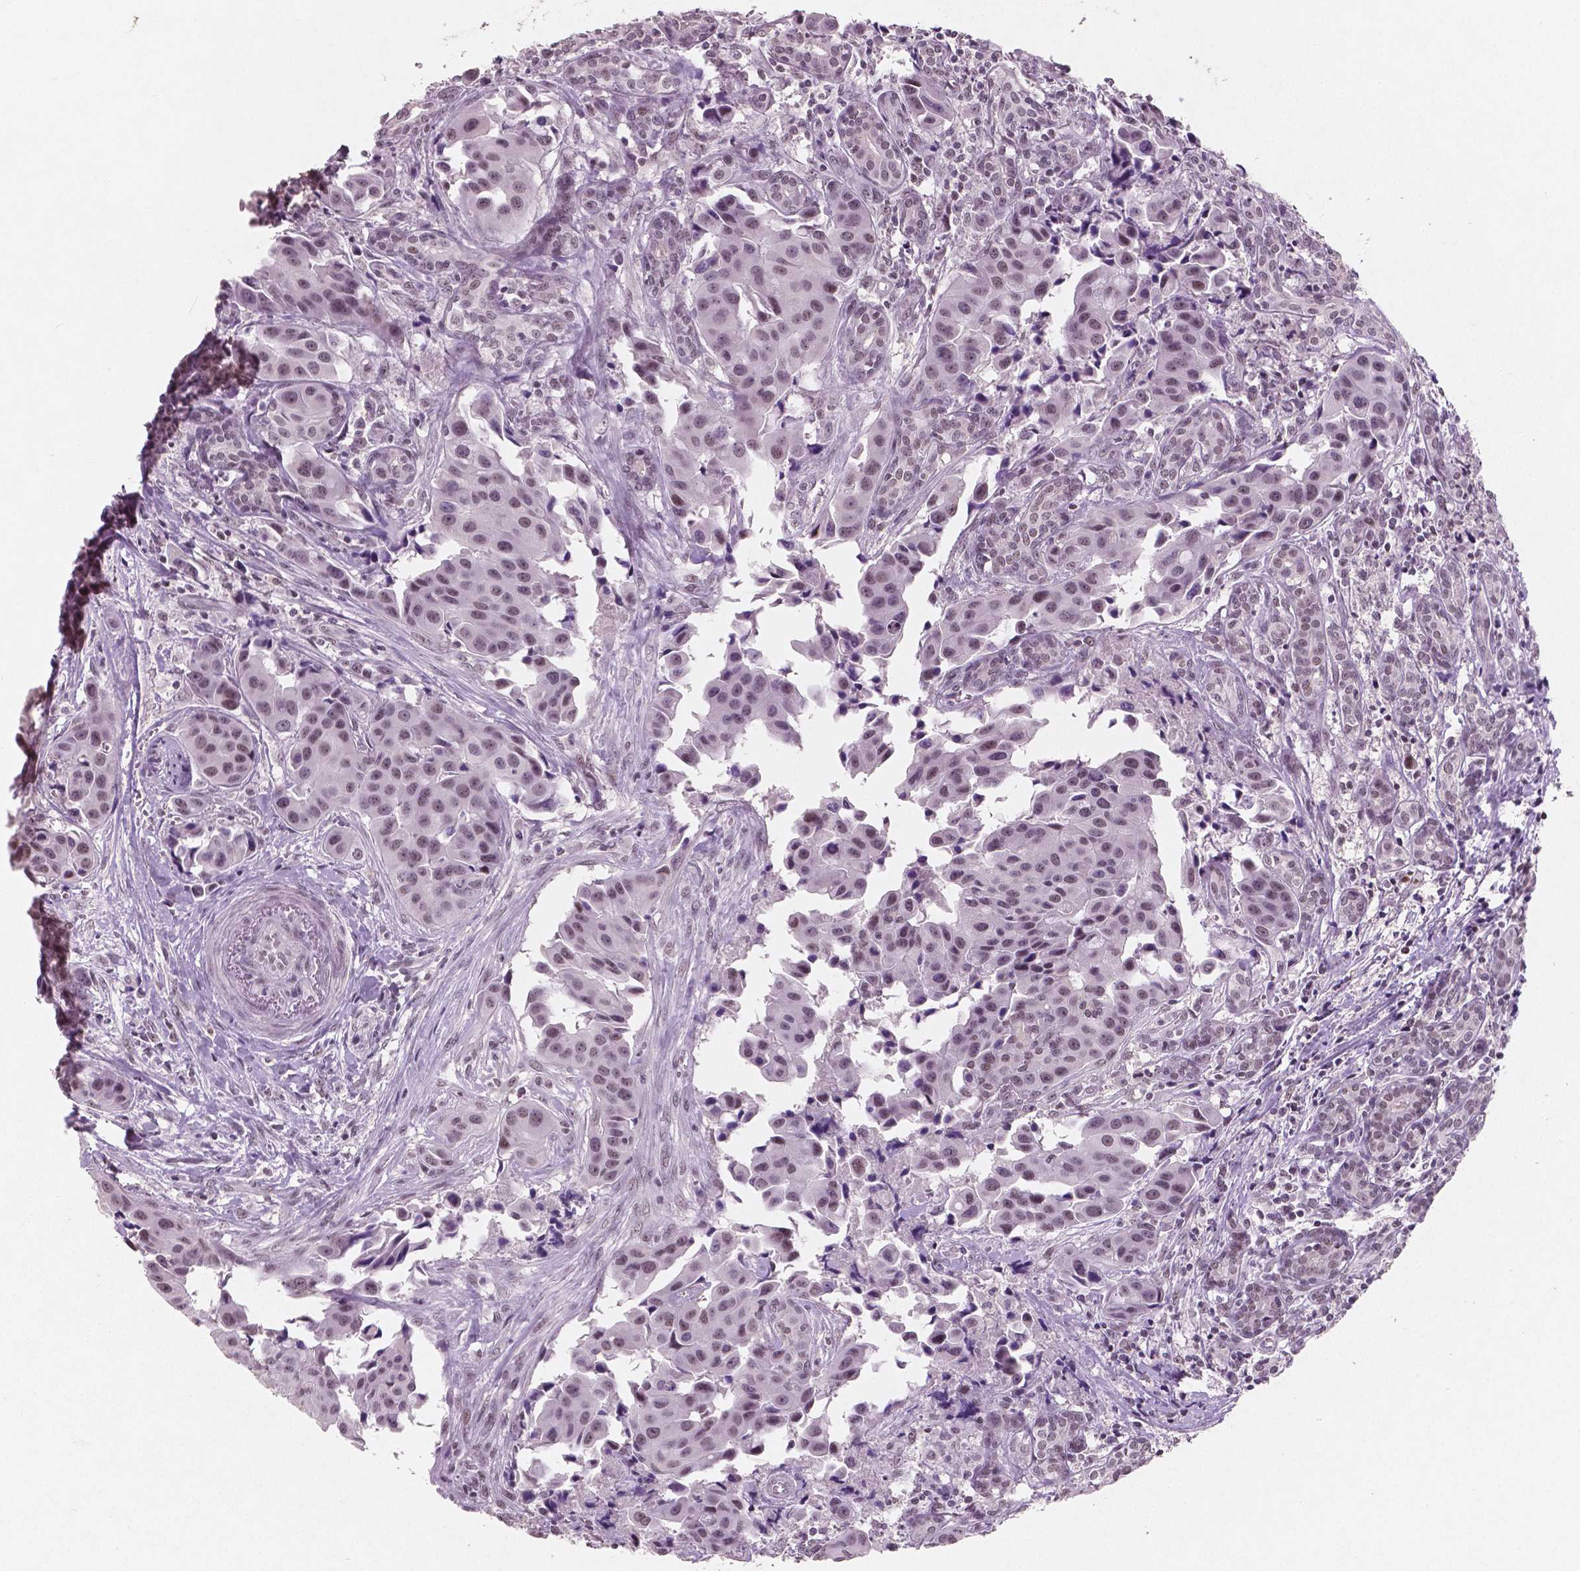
{"staining": {"intensity": "weak", "quantity": ">75%", "location": "nuclear"}, "tissue": "head and neck cancer", "cell_type": "Tumor cells", "image_type": "cancer", "snomed": [{"axis": "morphology", "description": "Adenocarcinoma, NOS"}, {"axis": "topography", "description": "Head-Neck"}], "caption": "Immunohistochemical staining of head and neck adenocarcinoma displays low levels of weak nuclear staining in approximately >75% of tumor cells.", "gene": "BRD4", "patient": {"sex": "male", "age": 76}}